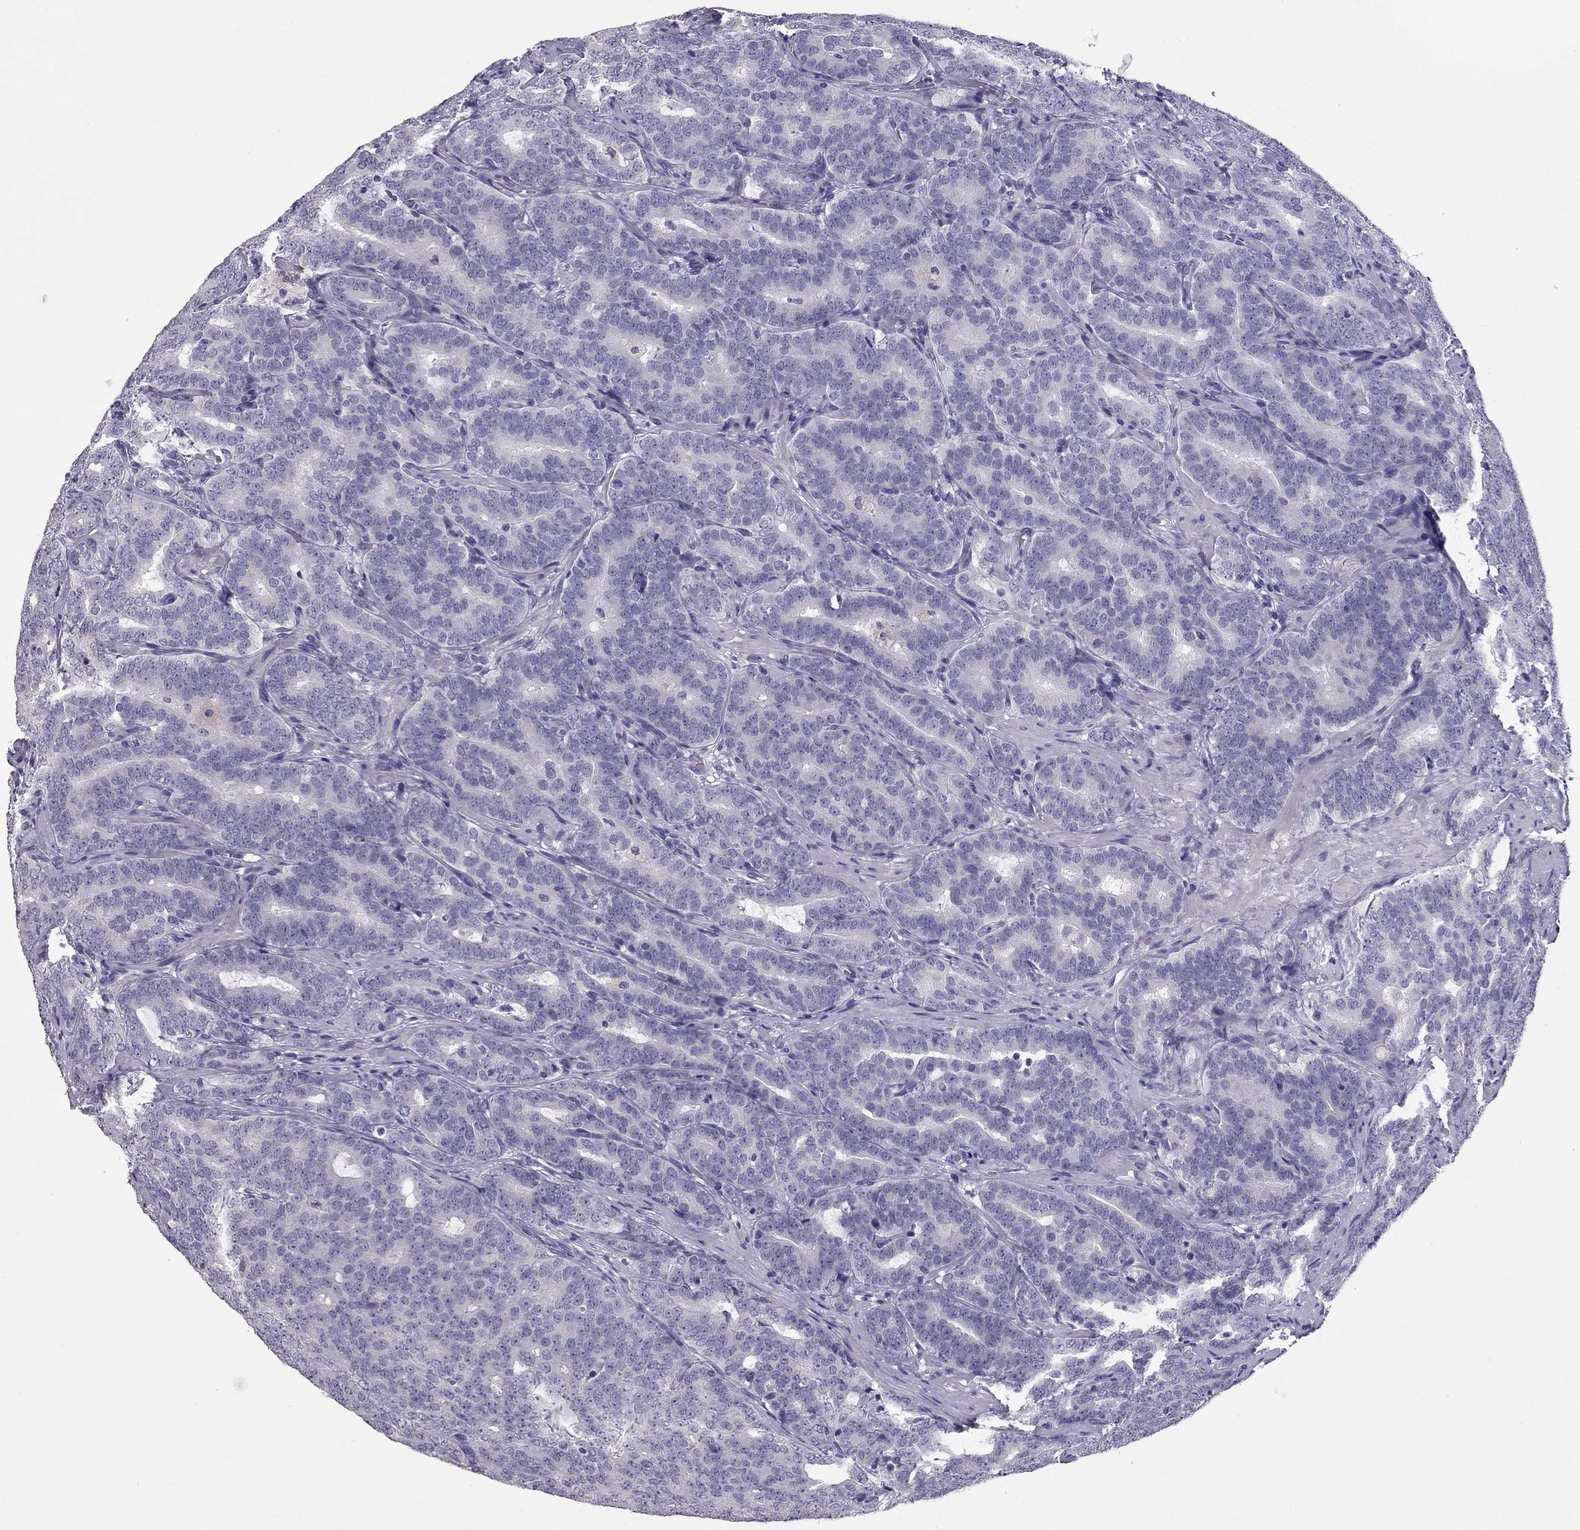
{"staining": {"intensity": "negative", "quantity": "none", "location": "none"}, "tissue": "prostate cancer", "cell_type": "Tumor cells", "image_type": "cancer", "snomed": [{"axis": "morphology", "description": "Adenocarcinoma, NOS"}, {"axis": "topography", "description": "Prostate"}], "caption": "Immunohistochemical staining of human prostate cancer (adenocarcinoma) exhibits no significant staining in tumor cells.", "gene": "RHO", "patient": {"sex": "male", "age": 71}}